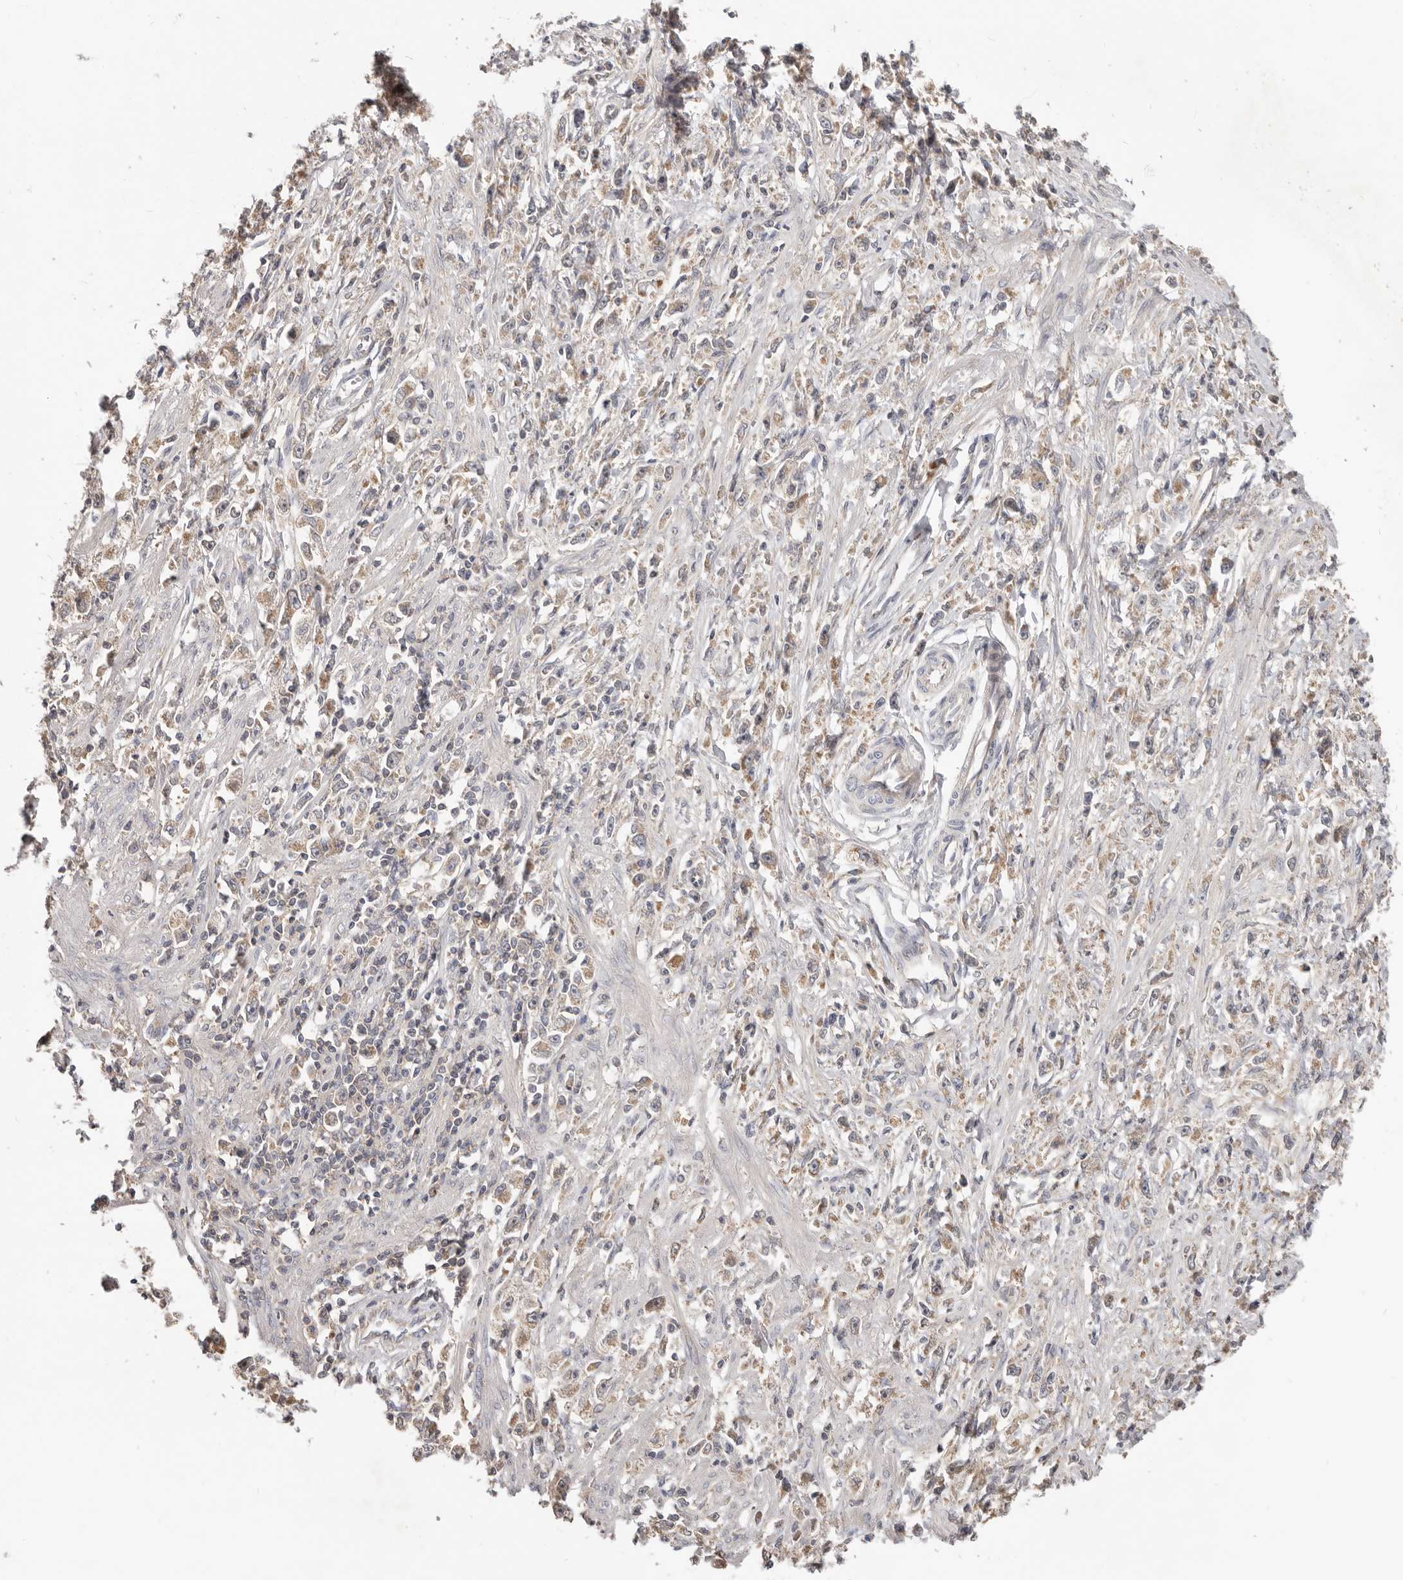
{"staining": {"intensity": "weak", "quantity": "25%-75%", "location": "cytoplasmic/membranous"}, "tissue": "stomach cancer", "cell_type": "Tumor cells", "image_type": "cancer", "snomed": [{"axis": "morphology", "description": "Adenocarcinoma, NOS"}, {"axis": "topography", "description": "Stomach"}], "caption": "Weak cytoplasmic/membranous staining for a protein is present in approximately 25%-75% of tumor cells of stomach cancer (adenocarcinoma) using immunohistochemistry (IHC).", "gene": "LRP6", "patient": {"sex": "female", "age": 59}}